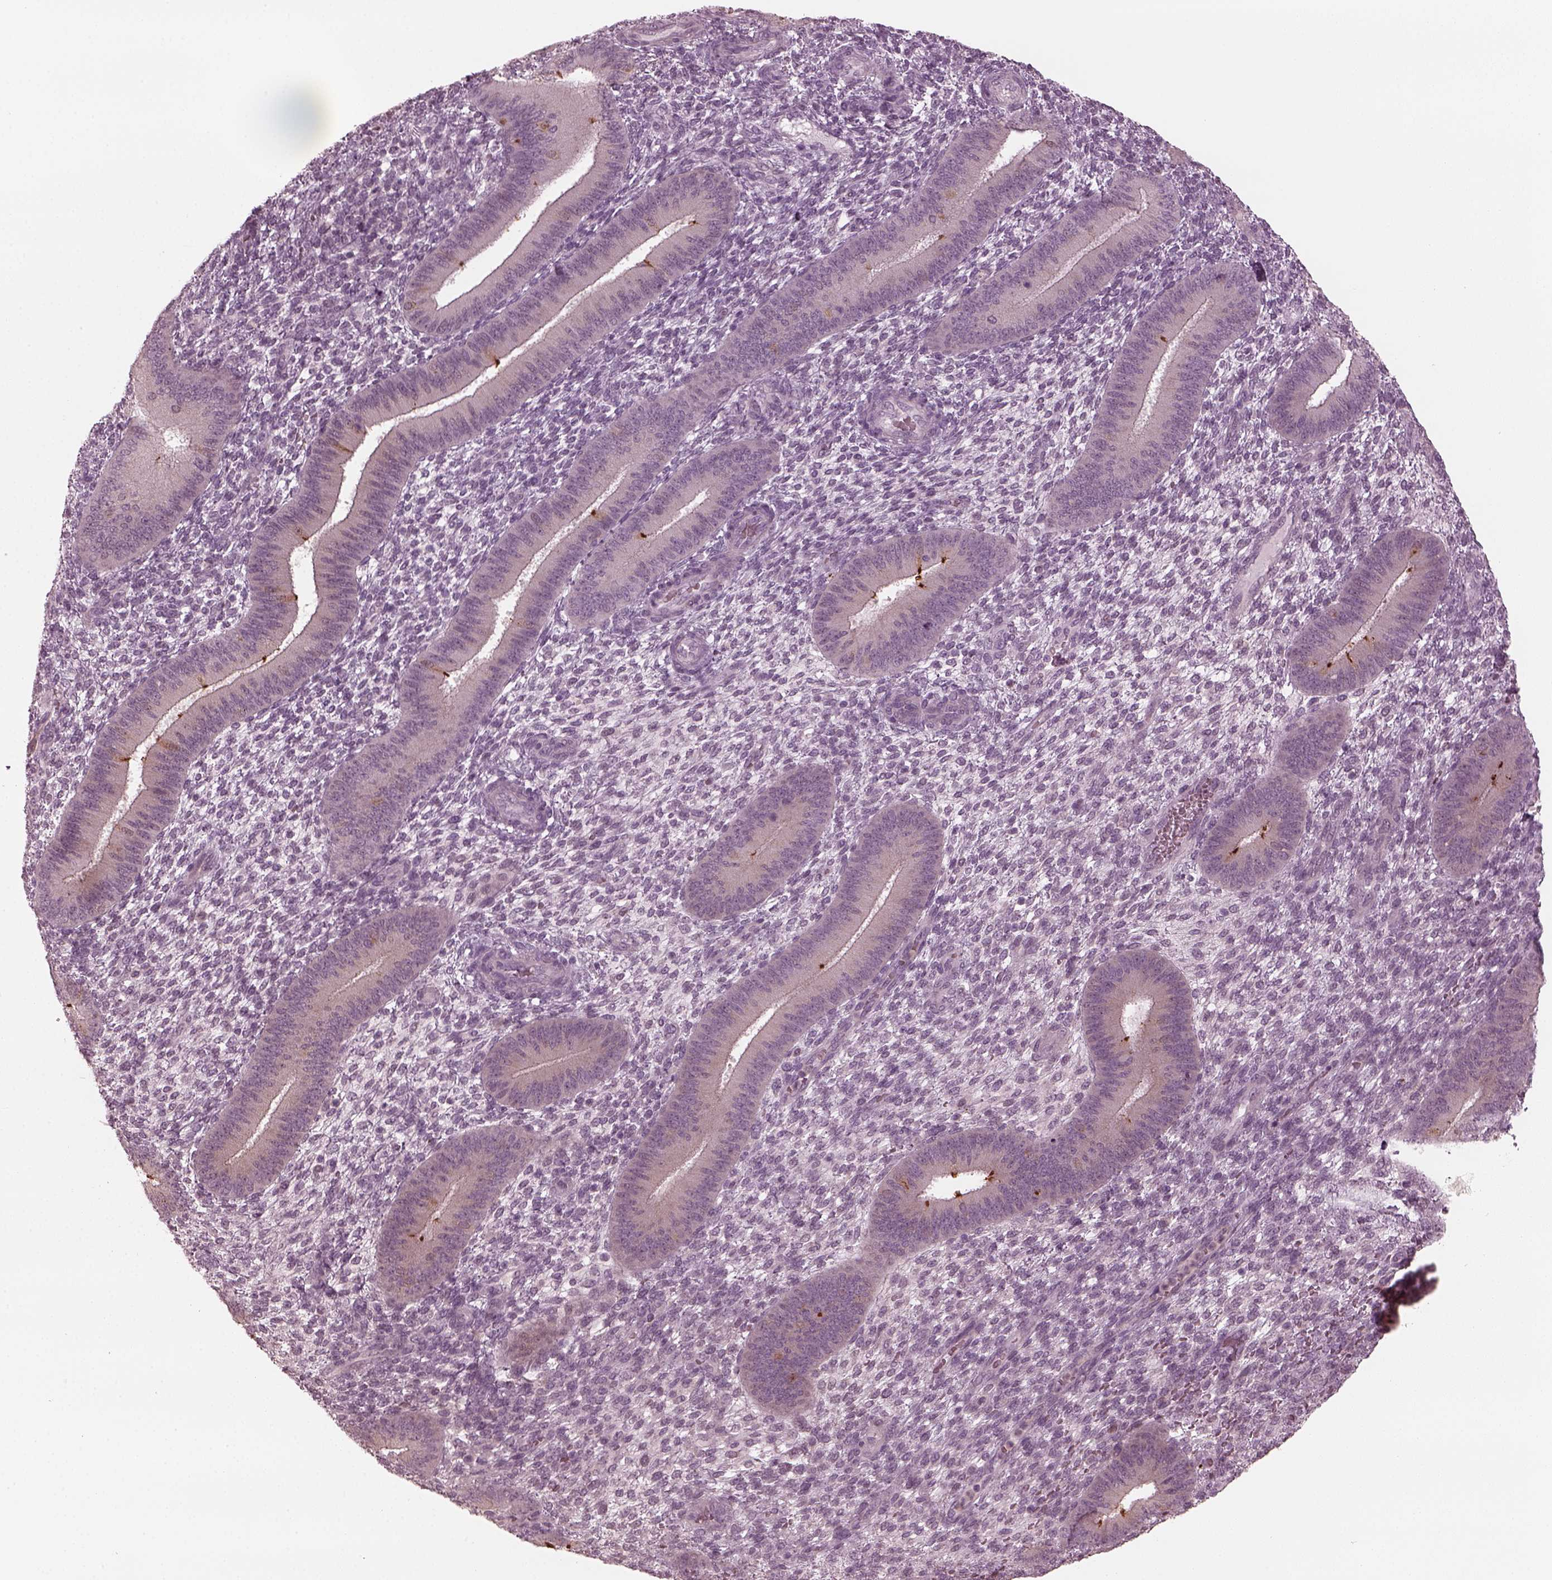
{"staining": {"intensity": "negative", "quantity": "none", "location": "none"}, "tissue": "endometrium", "cell_type": "Cells in endometrial stroma", "image_type": "normal", "snomed": [{"axis": "morphology", "description": "Normal tissue, NOS"}, {"axis": "topography", "description": "Endometrium"}], "caption": "The photomicrograph shows no significant expression in cells in endometrial stroma of endometrium.", "gene": "CCDC170", "patient": {"sex": "female", "age": 39}}